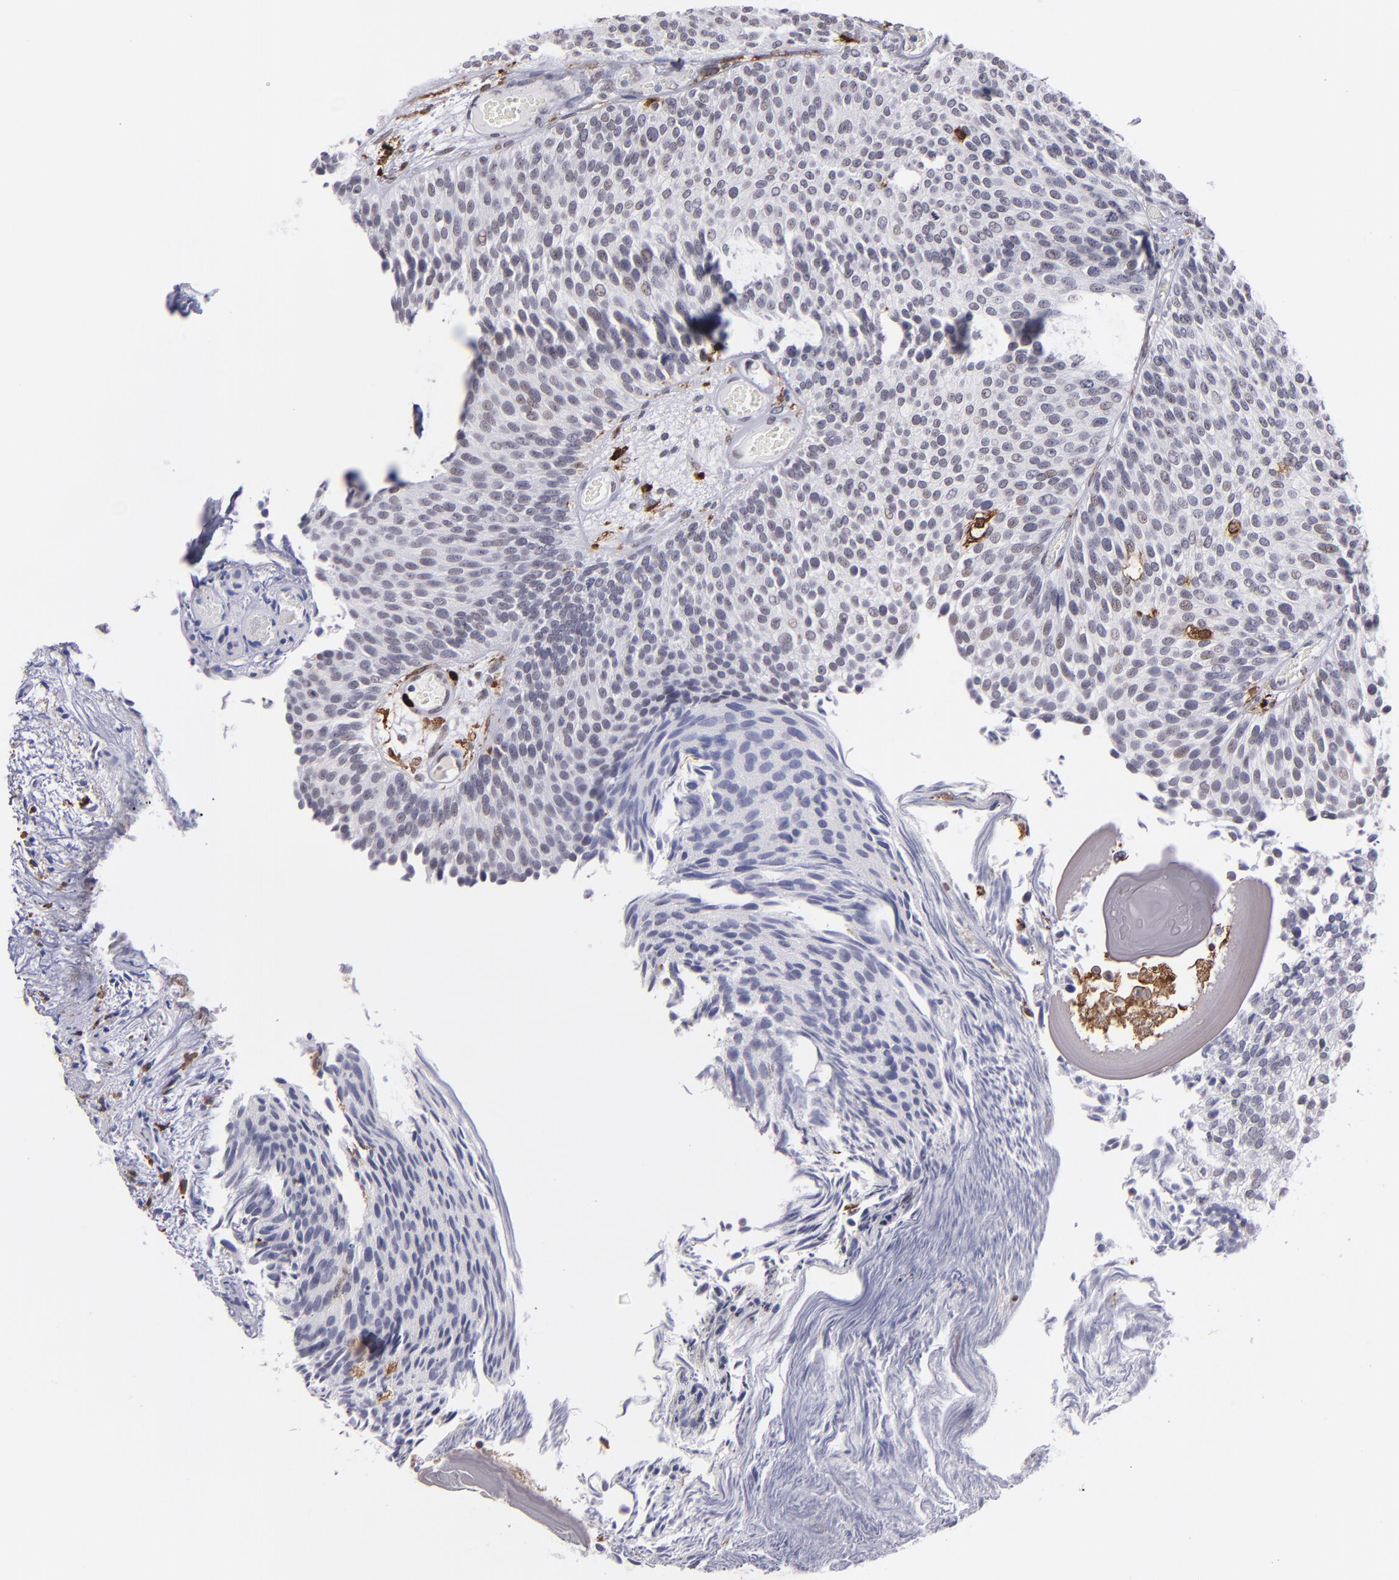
{"staining": {"intensity": "negative", "quantity": "none", "location": "none"}, "tissue": "urothelial cancer", "cell_type": "Tumor cells", "image_type": "cancer", "snomed": [{"axis": "morphology", "description": "Urothelial carcinoma, Low grade"}, {"axis": "topography", "description": "Urinary bladder"}], "caption": "Micrograph shows no significant protein positivity in tumor cells of low-grade urothelial carcinoma.", "gene": "NCF2", "patient": {"sex": "male", "age": 84}}